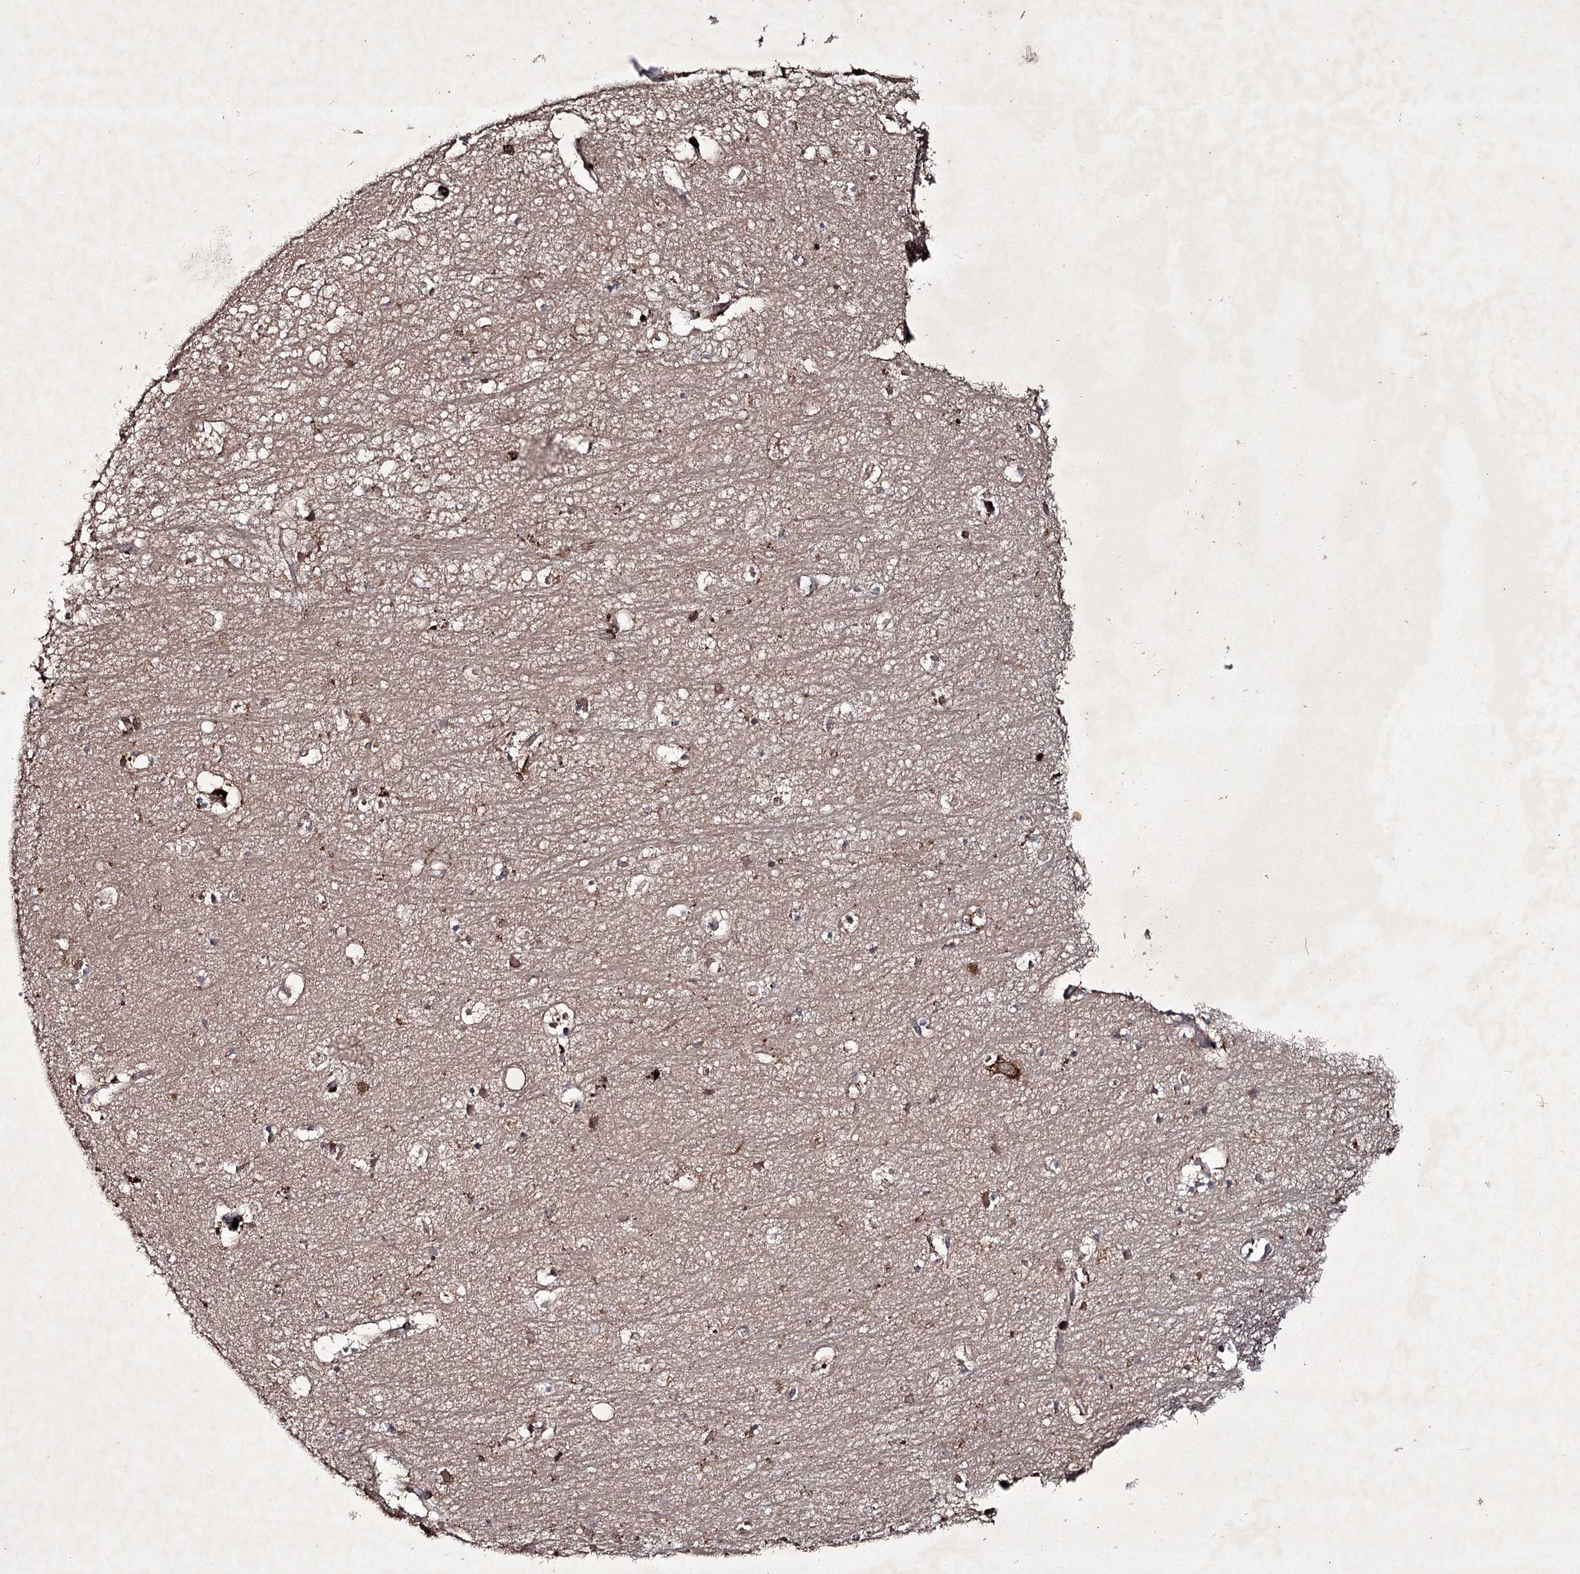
{"staining": {"intensity": "moderate", "quantity": "<25%", "location": "cytoplasmic/membranous,nuclear"}, "tissue": "hippocampus", "cell_type": "Glial cells", "image_type": "normal", "snomed": [{"axis": "morphology", "description": "Normal tissue, NOS"}, {"axis": "topography", "description": "Hippocampus"}], "caption": "IHC photomicrograph of benign hippocampus stained for a protein (brown), which reveals low levels of moderate cytoplasmic/membranous,nuclear positivity in about <25% of glial cells.", "gene": "ALG9", "patient": {"sex": "female", "age": 64}}